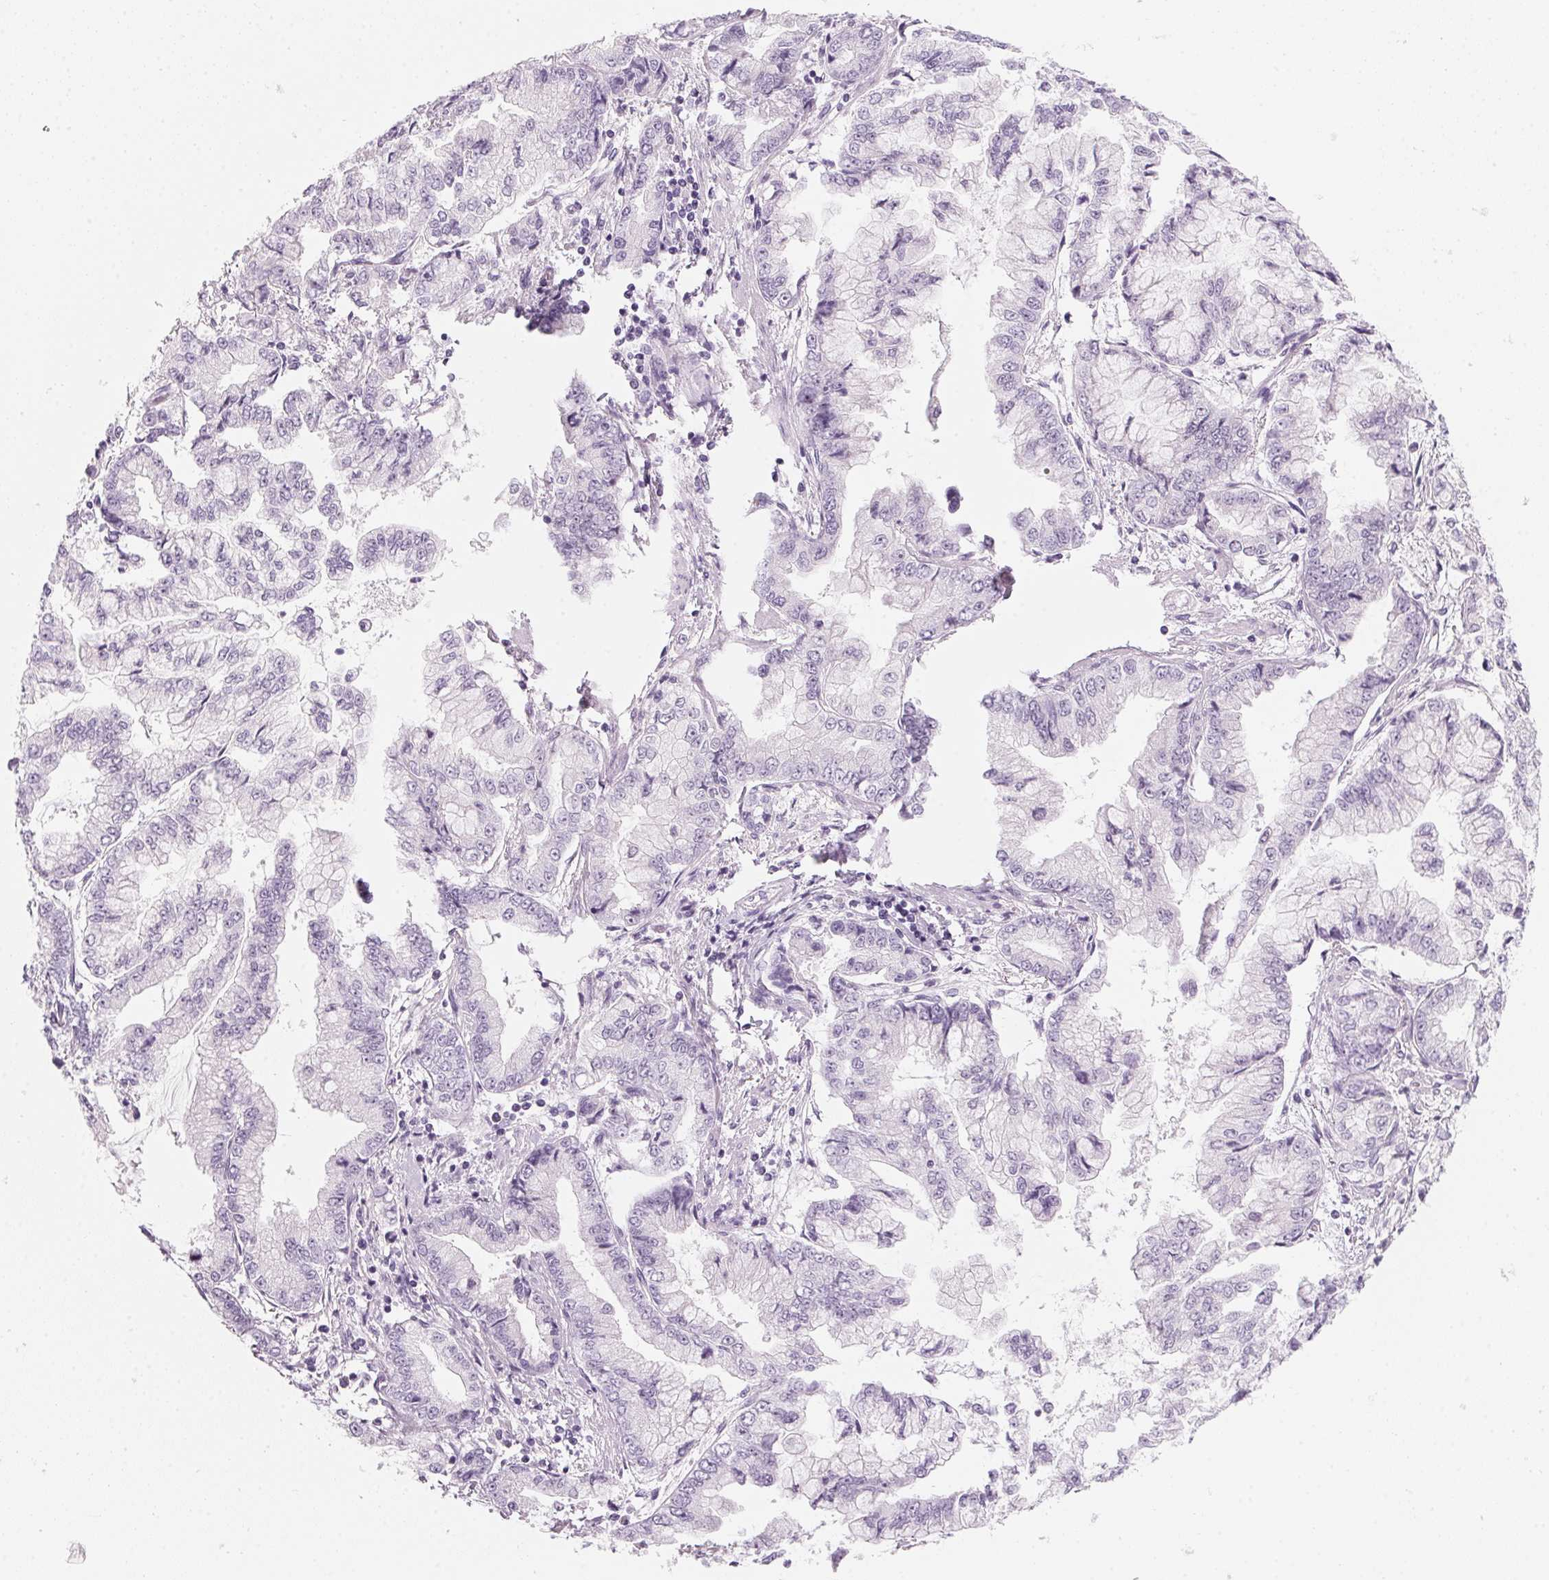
{"staining": {"intensity": "negative", "quantity": "none", "location": "none"}, "tissue": "stomach cancer", "cell_type": "Tumor cells", "image_type": "cancer", "snomed": [{"axis": "morphology", "description": "Adenocarcinoma, NOS"}, {"axis": "topography", "description": "Stomach, upper"}], "caption": "DAB (3,3'-diaminobenzidine) immunohistochemical staining of stomach adenocarcinoma displays no significant staining in tumor cells.", "gene": "DNTTIP2", "patient": {"sex": "female", "age": 74}}